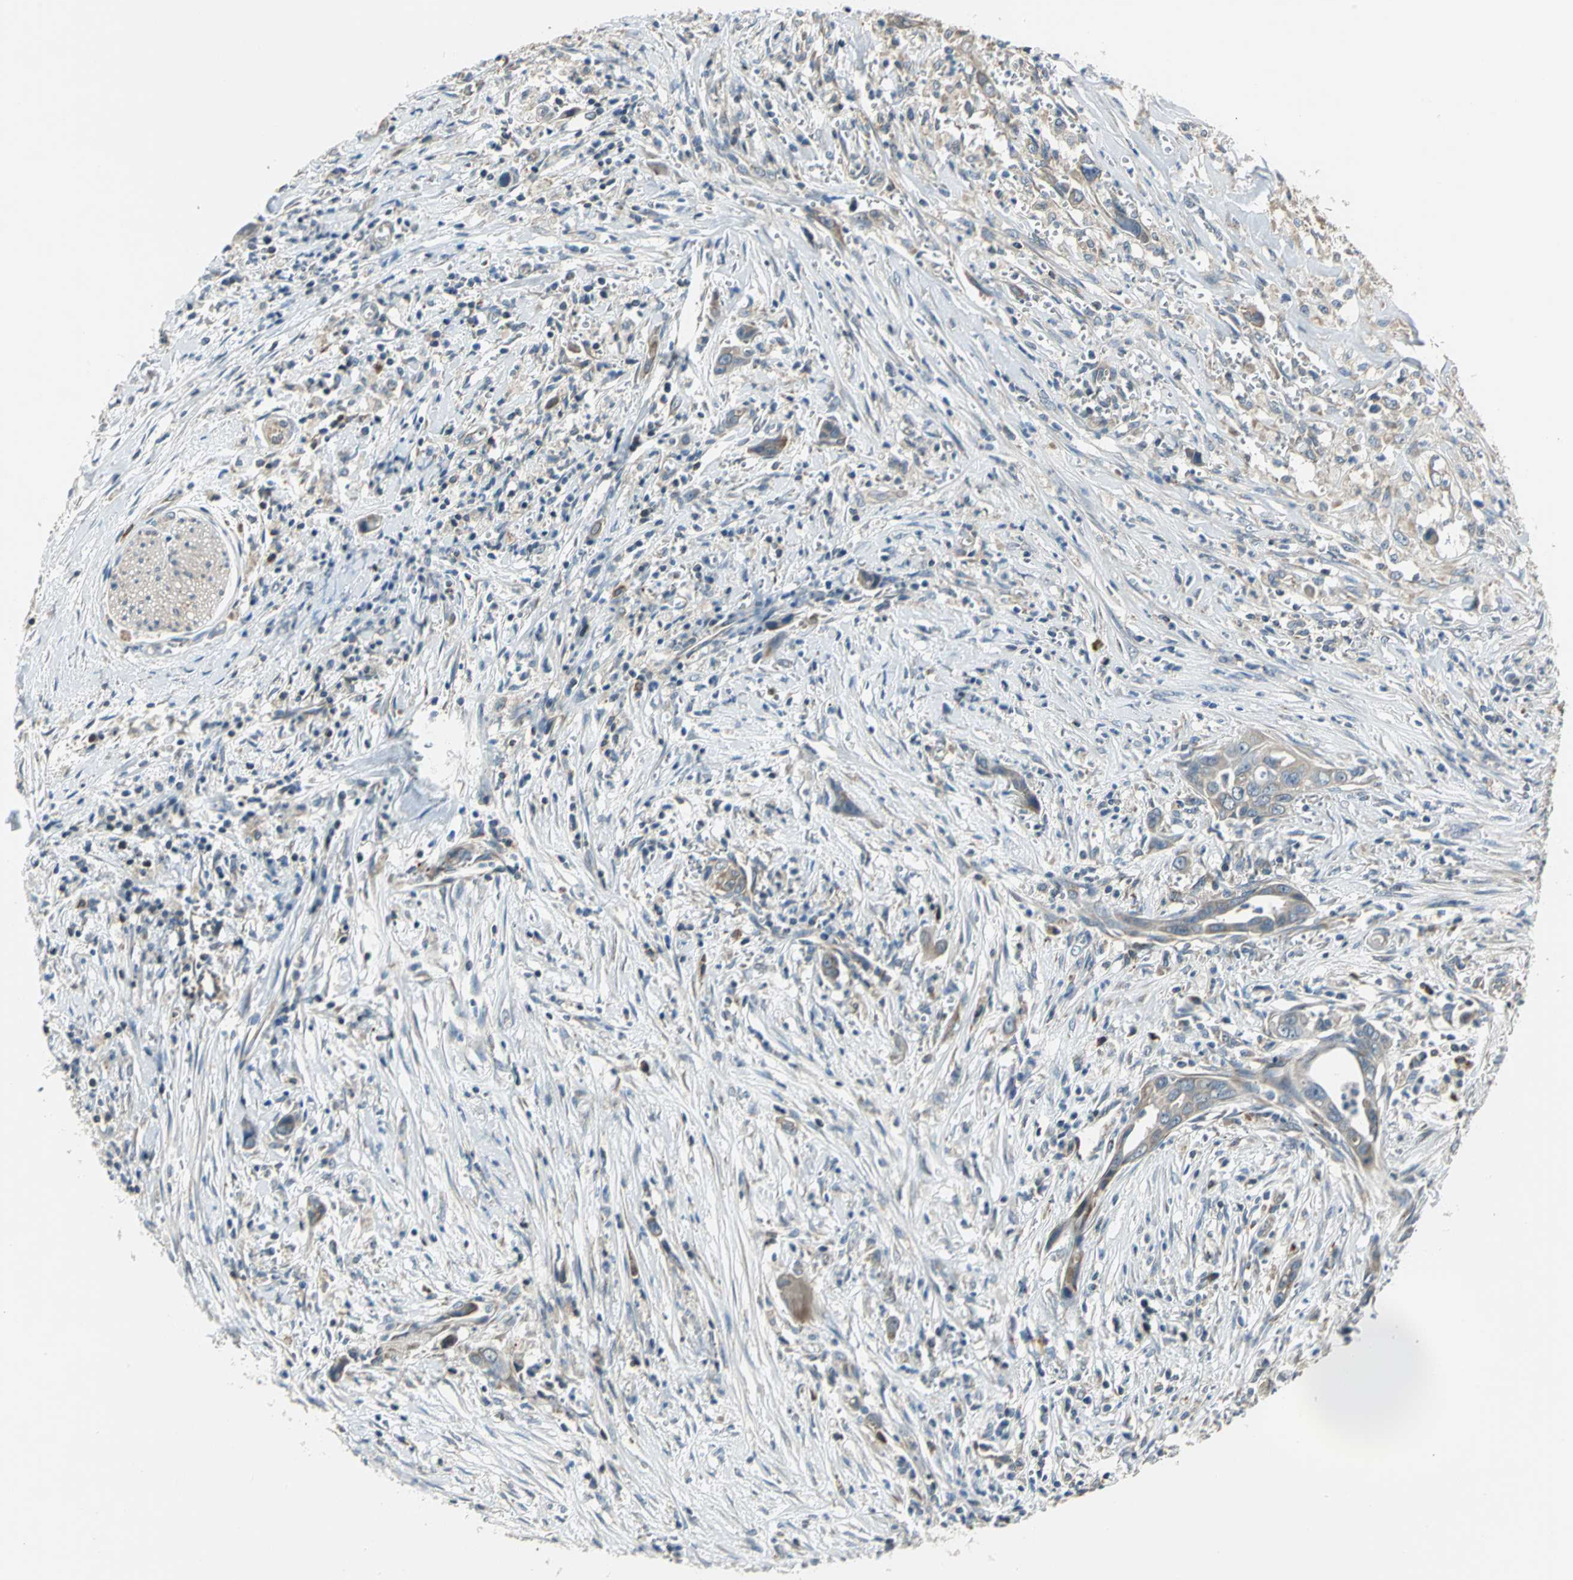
{"staining": {"intensity": "strong", "quantity": ">75%", "location": "cytoplasmic/membranous"}, "tissue": "pancreatic cancer", "cell_type": "Tumor cells", "image_type": "cancer", "snomed": [{"axis": "morphology", "description": "Adenocarcinoma, NOS"}, {"axis": "topography", "description": "Pancreas"}], "caption": "Immunohistochemistry histopathology image of human pancreatic cancer stained for a protein (brown), which displays high levels of strong cytoplasmic/membranous staining in about >75% of tumor cells.", "gene": "TRAK1", "patient": {"sex": "male", "age": 59}}